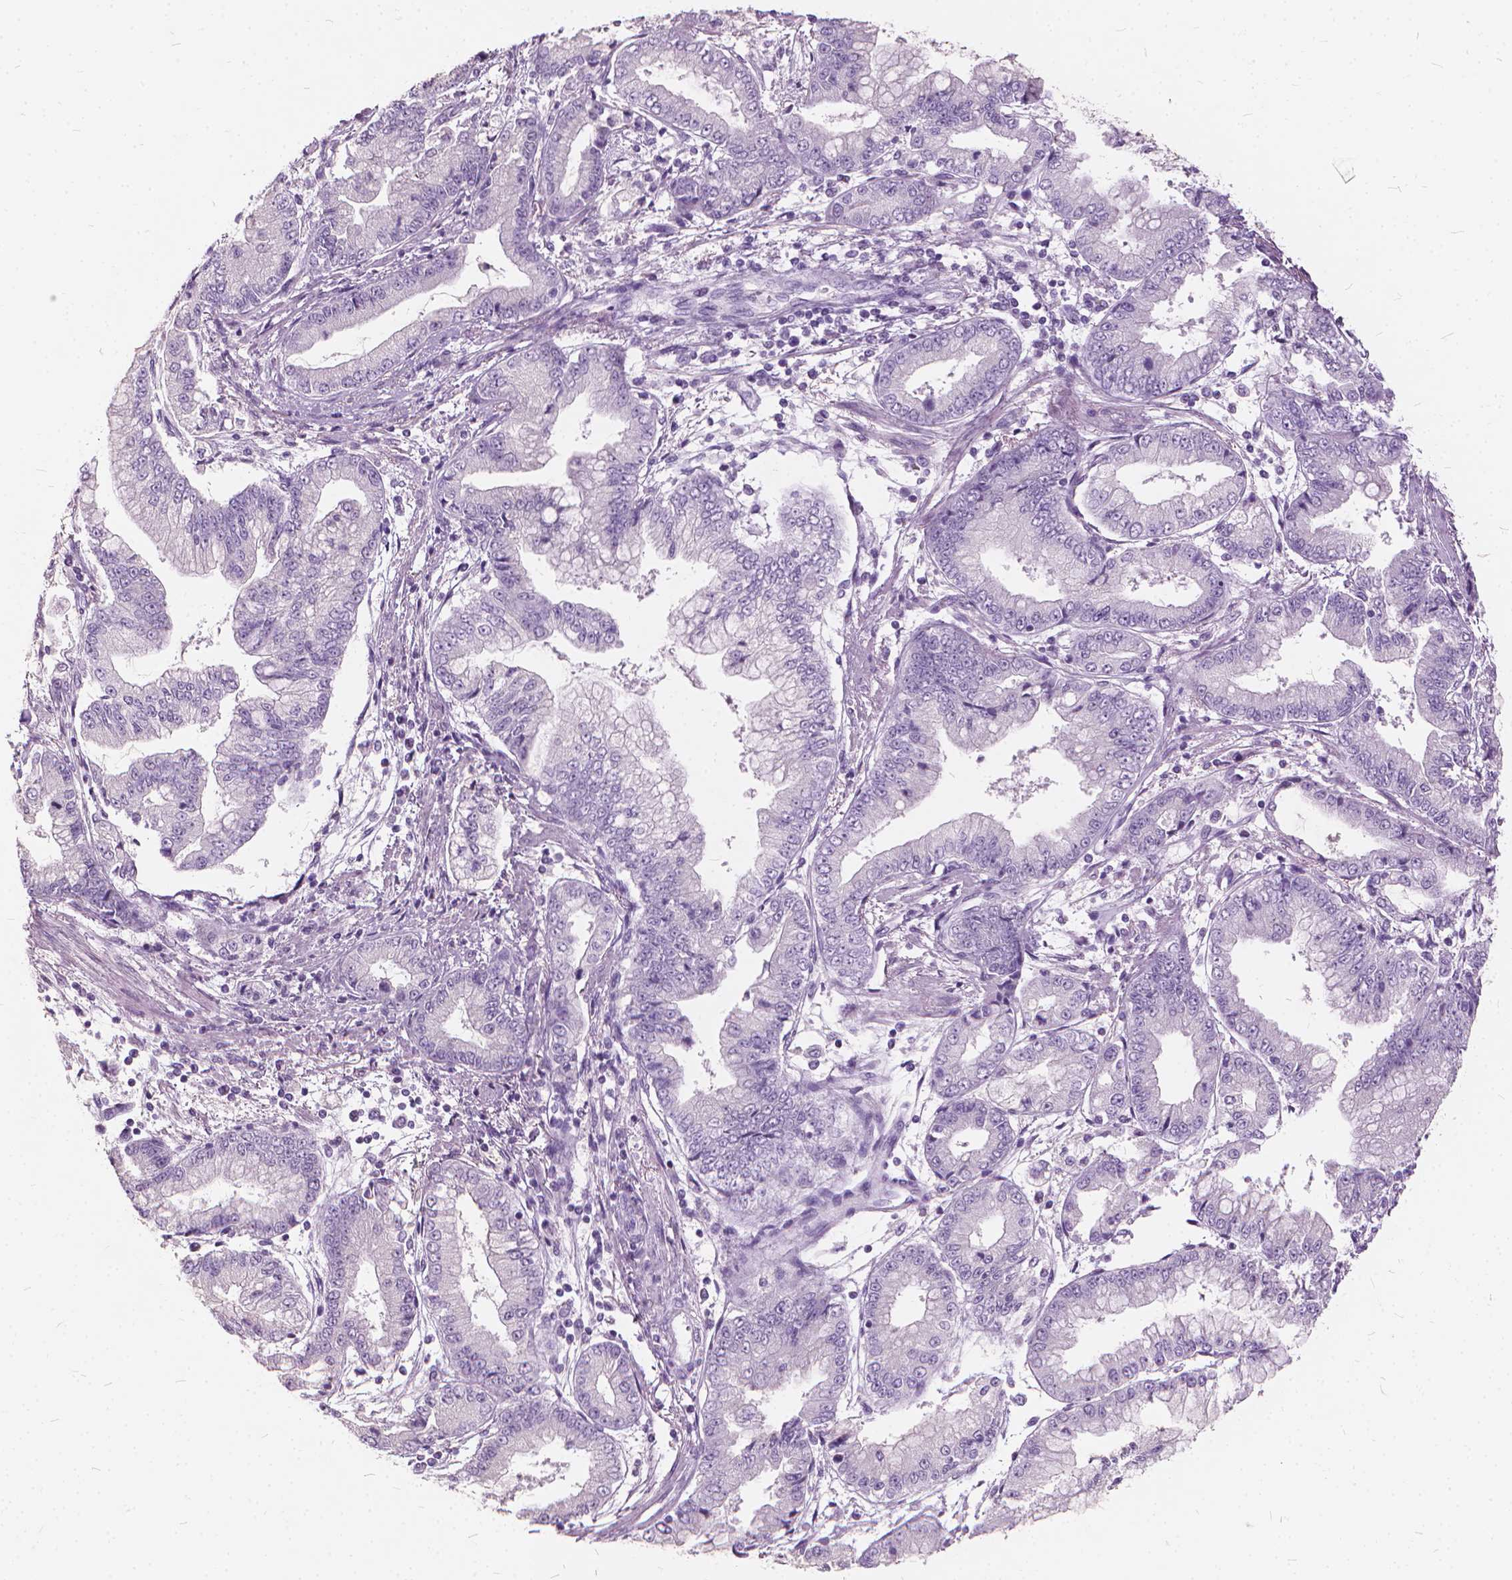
{"staining": {"intensity": "negative", "quantity": "none", "location": "none"}, "tissue": "stomach cancer", "cell_type": "Tumor cells", "image_type": "cancer", "snomed": [{"axis": "morphology", "description": "Adenocarcinoma, NOS"}, {"axis": "topography", "description": "Stomach, upper"}], "caption": "Tumor cells are negative for brown protein staining in stomach cancer. Nuclei are stained in blue.", "gene": "DNM1", "patient": {"sex": "female", "age": 74}}